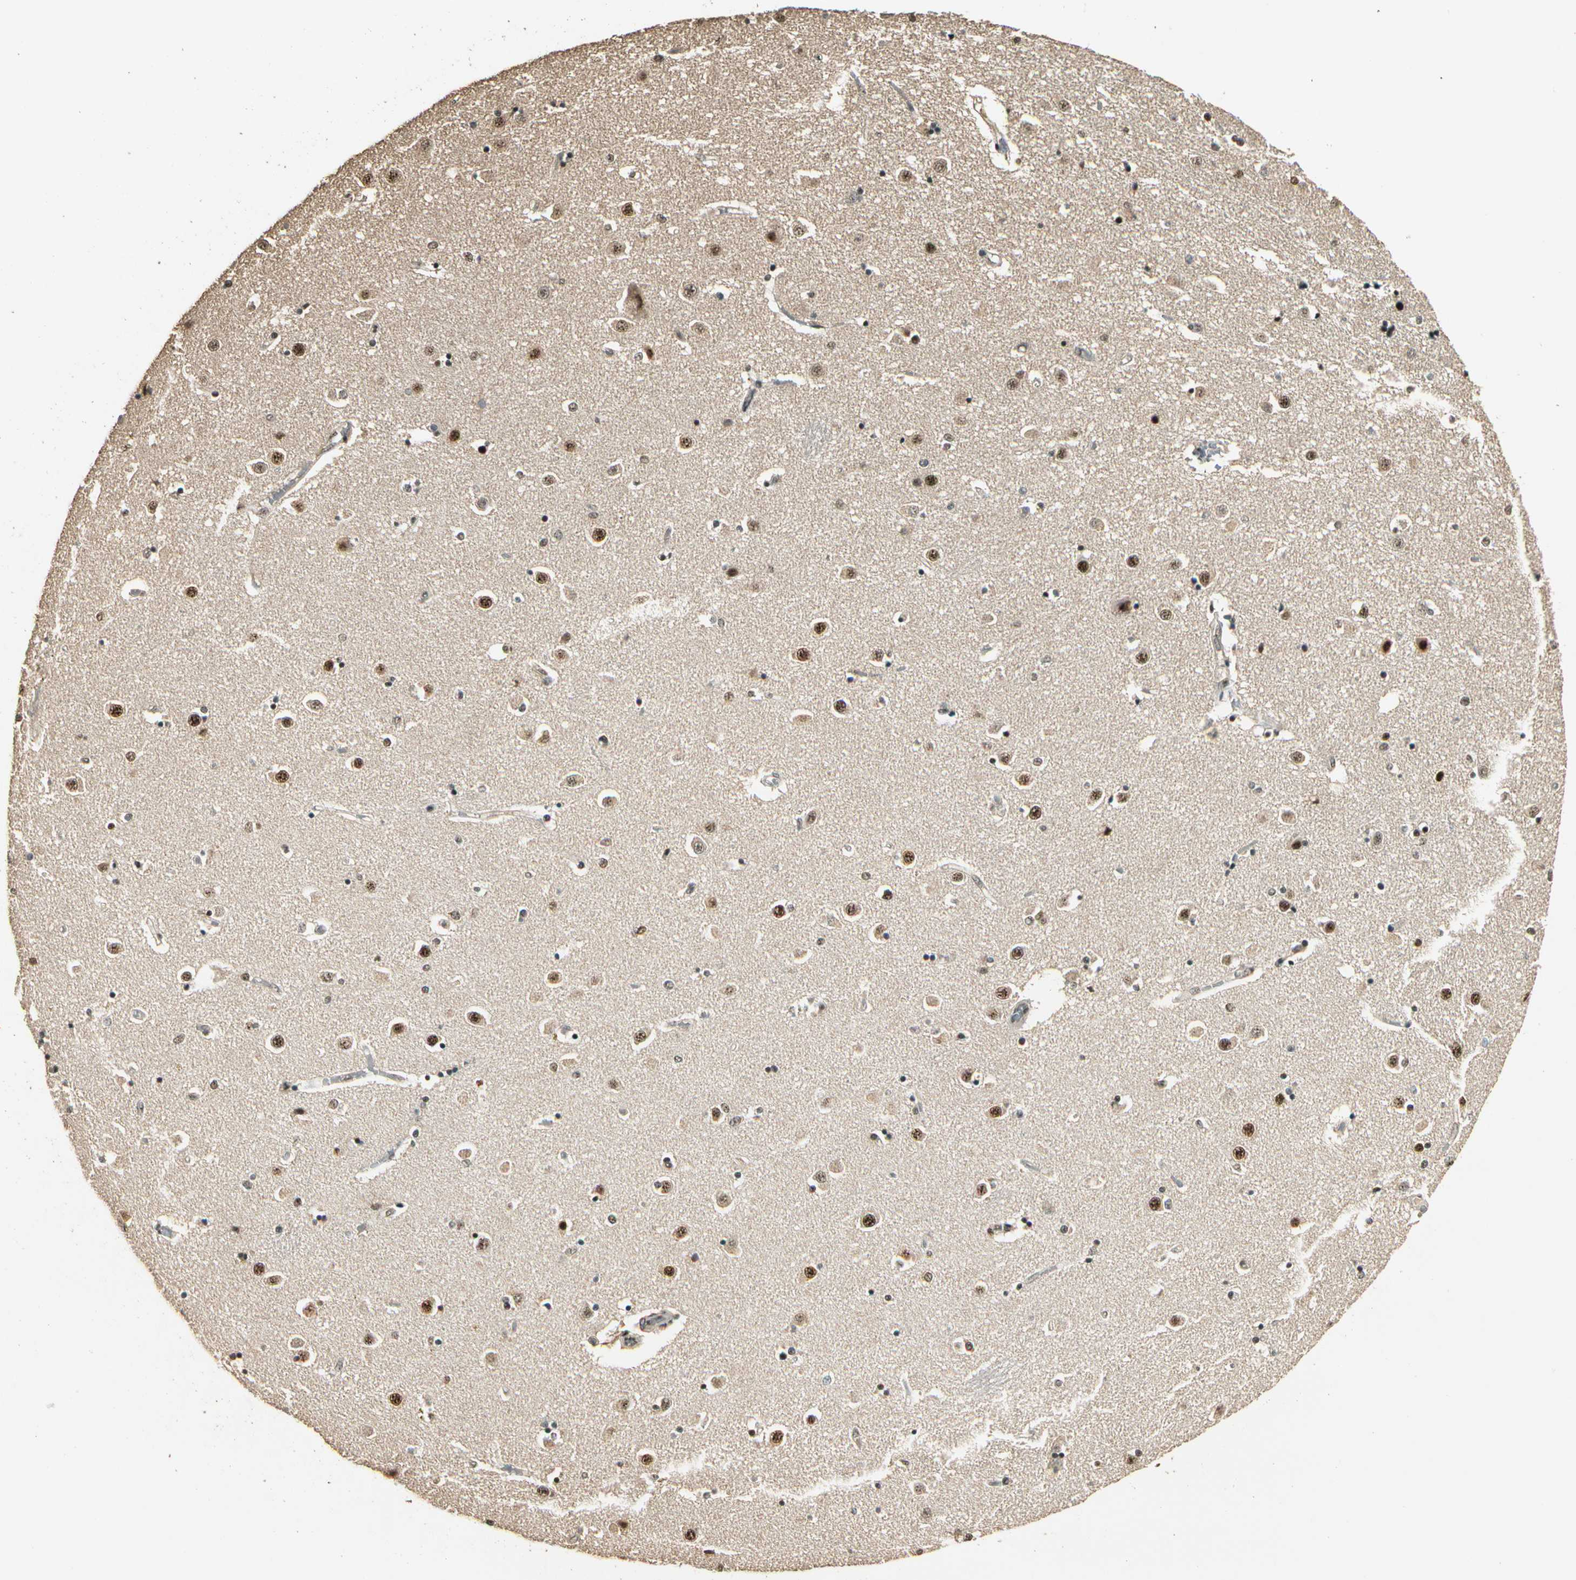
{"staining": {"intensity": "moderate", "quantity": "25%-75%", "location": "nuclear"}, "tissue": "caudate", "cell_type": "Glial cells", "image_type": "normal", "snomed": [{"axis": "morphology", "description": "Normal tissue, NOS"}, {"axis": "topography", "description": "Lateral ventricle wall"}], "caption": "Moderate nuclear expression is present in about 25%-75% of glial cells in unremarkable caudate. Immunohistochemistry (ihc) stains the protein of interest in brown and the nuclei are stained blue.", "gene": "RBM25", "patient": {"sex": "female", "age": 54}}